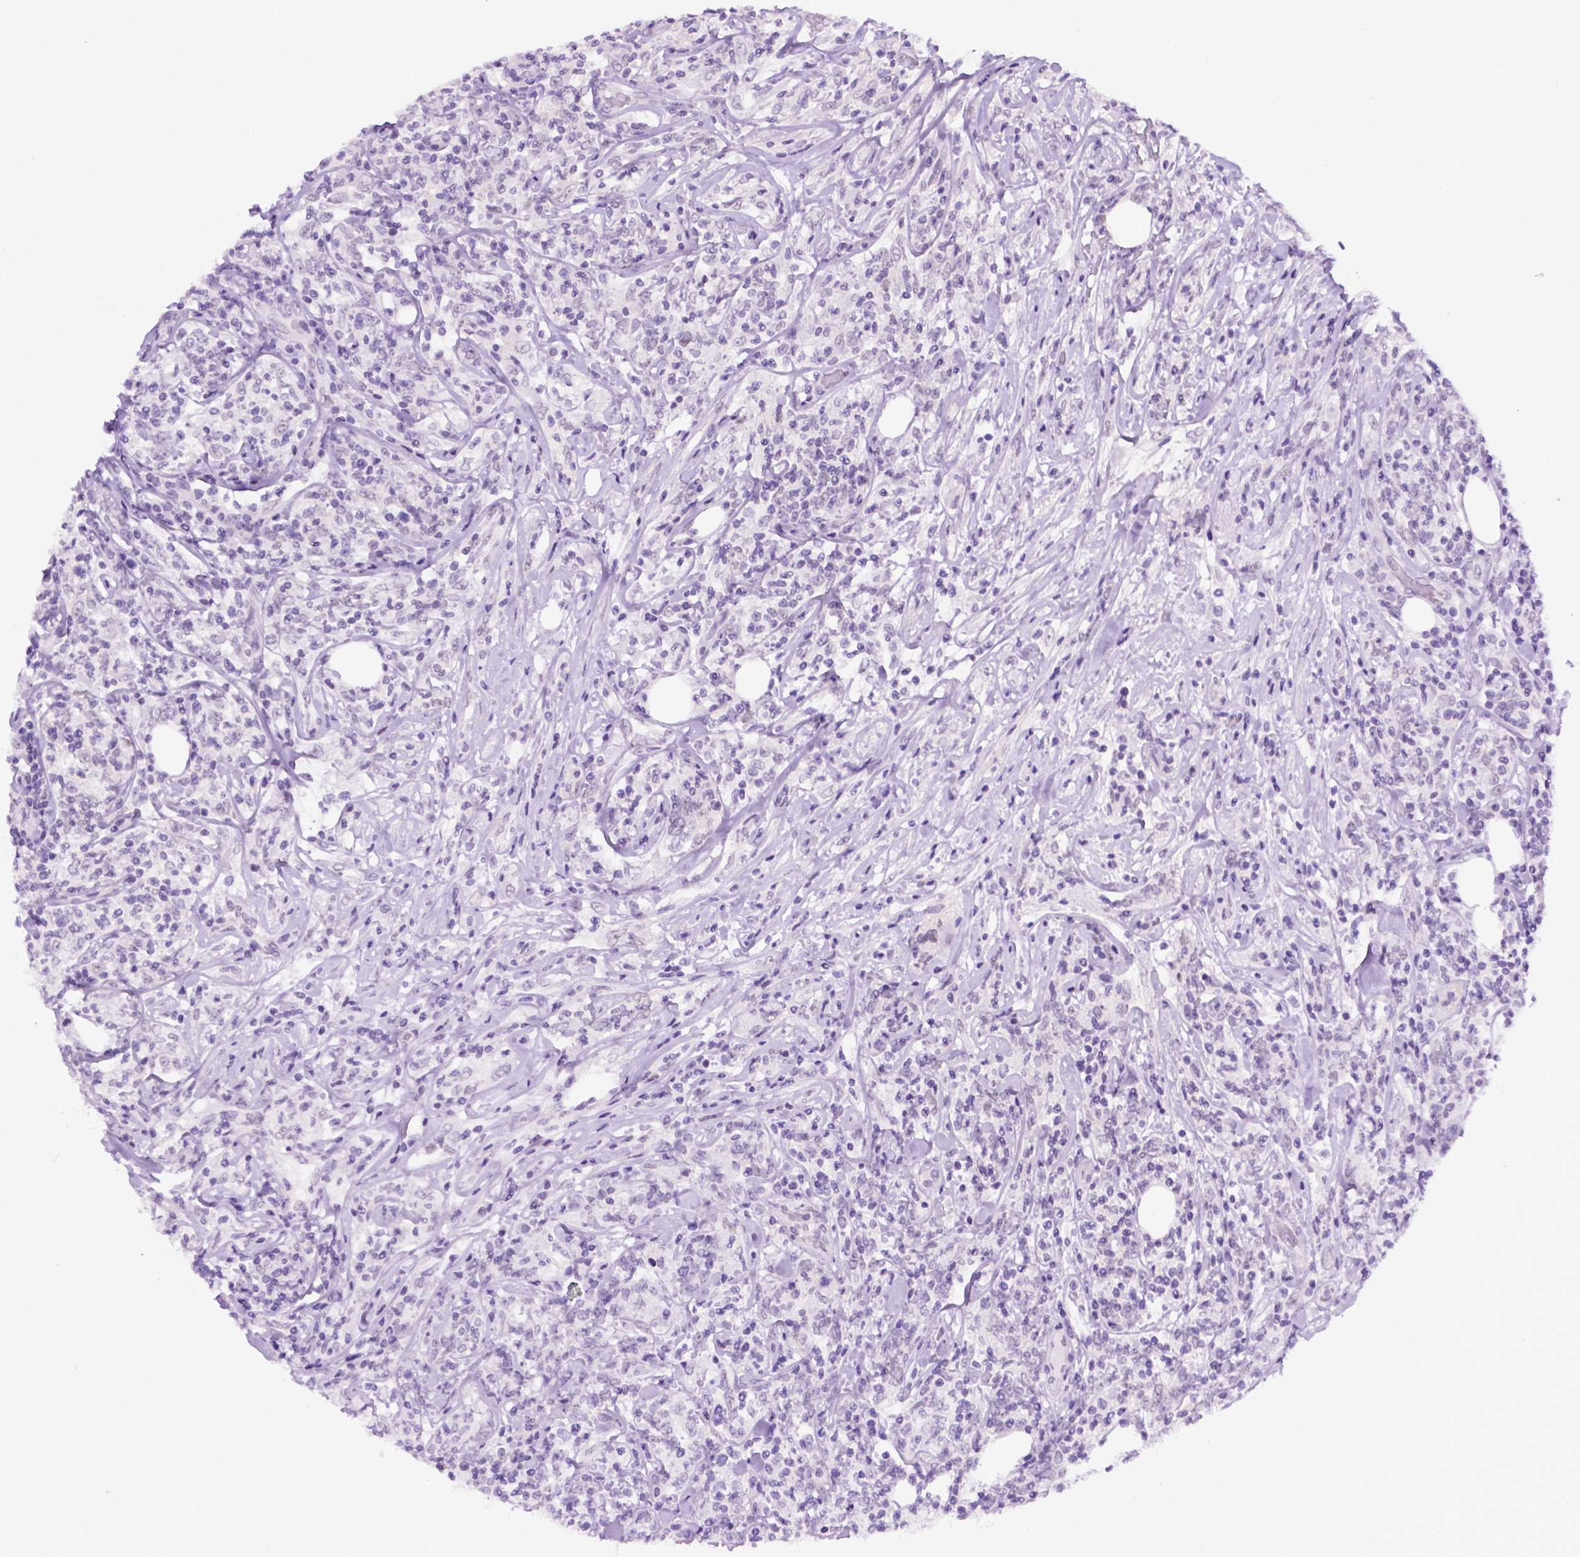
{"staining": {"intensity": "negative", "quantity": "none", "location": "none"}, "tissue": "lymphoma", "cell_type": "Tumor cells", "image_type": "cancer", "snomed": [{"axis": "morphology", "description": "Malignant lymphoma, non-Hodgkin's type, High grade"}, {"axis": "topography", "description": "Lymph node"}], "caption": "Photomicrograph shows no significant protein staining in tumor cells of lymphoma.", "gene": "TACSTD2", "patient": {"sex": "female", "age": 84}}